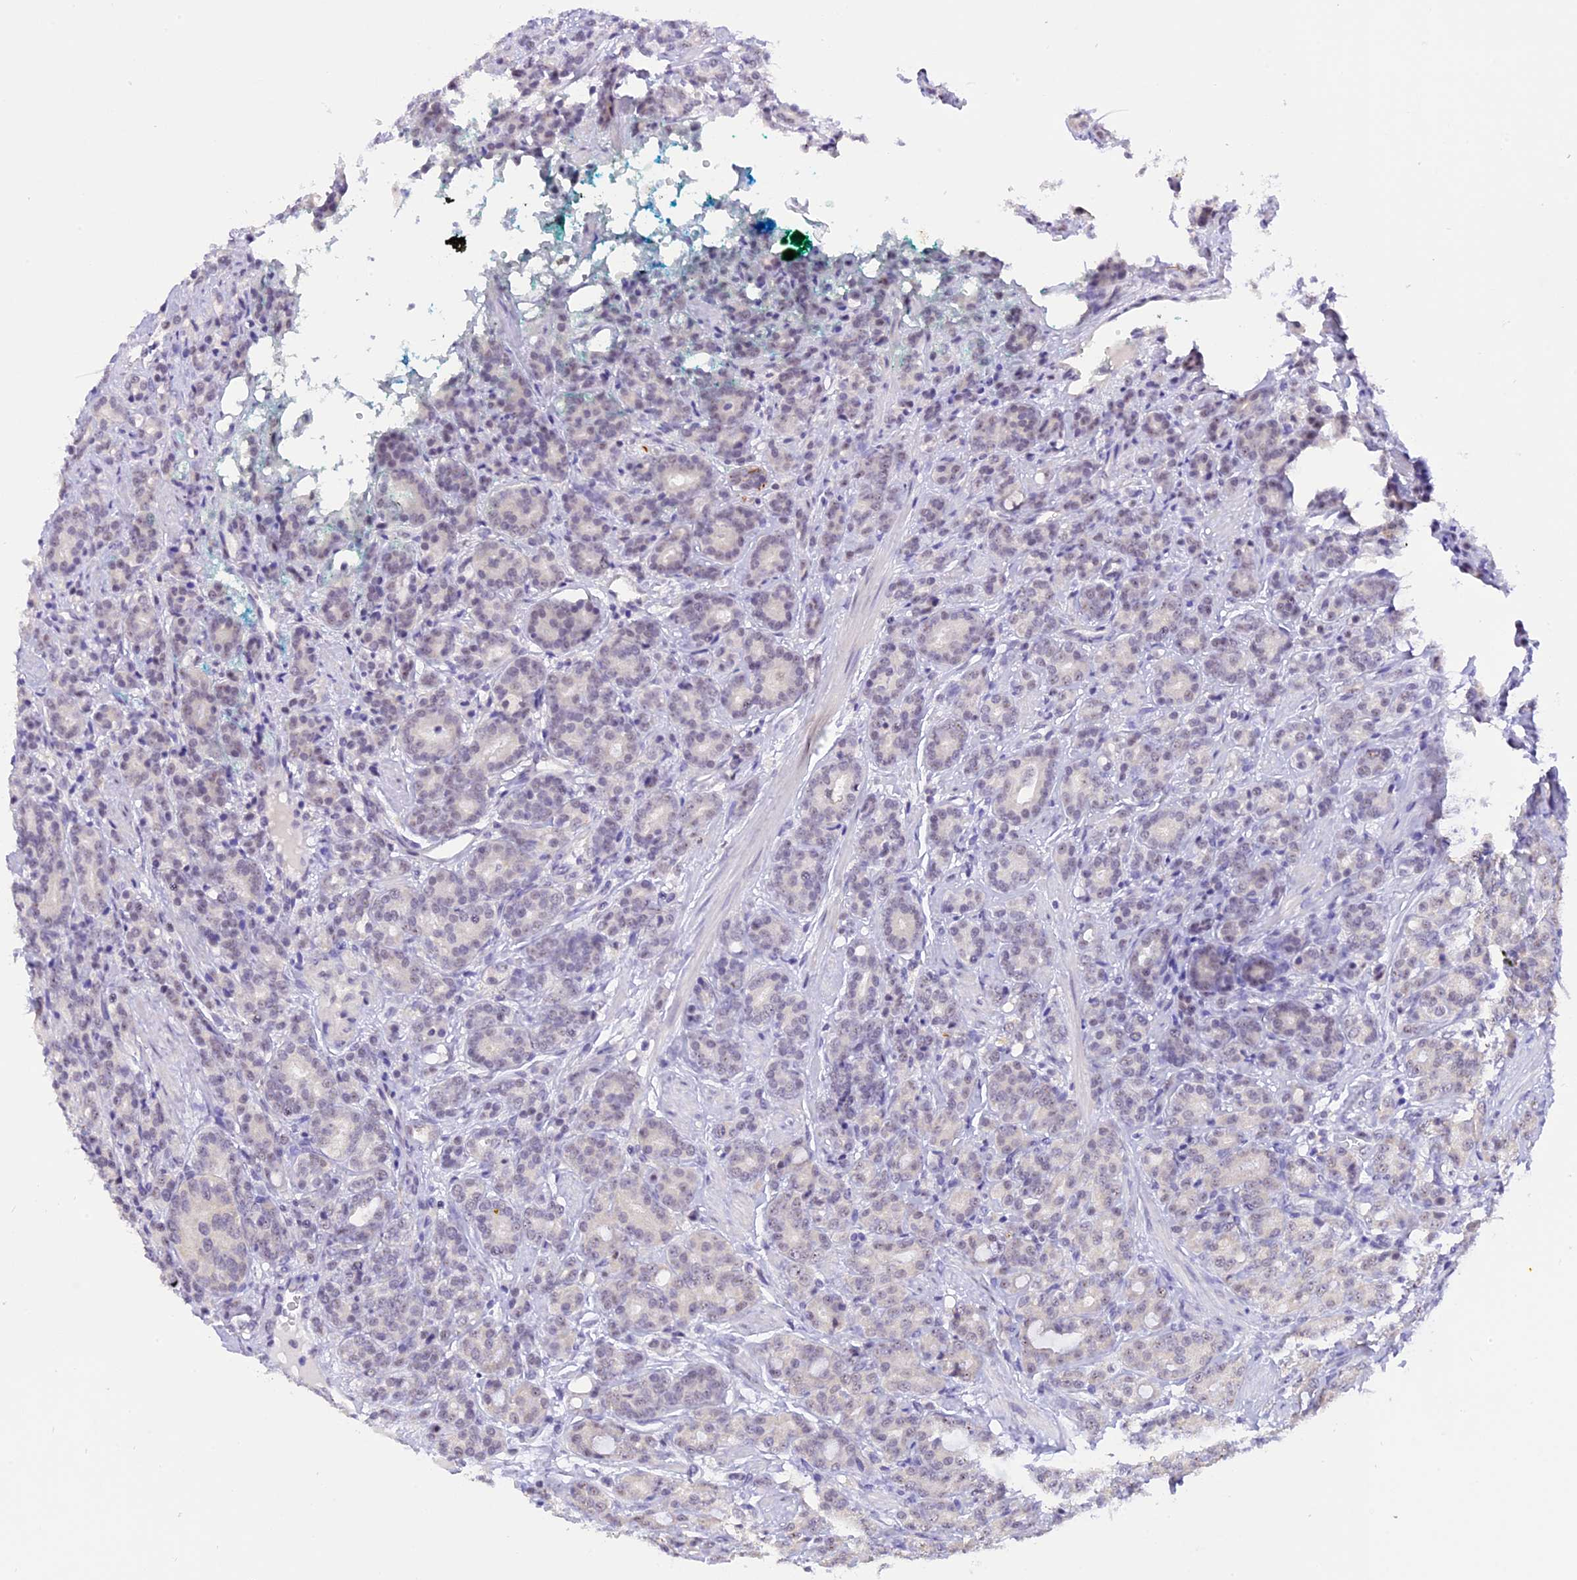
{"staining": {"intensity": "negative", "quantity": "none", "location": "none"}, "tissue": "prostate cancer", "cell_type": "Tumor cells", "image_type": "cancer", "snomed": [{"axis": "morphology", "description": "Adenocarcinoma, High grade"}, {"axis": "topography", "description": "Prostate"}], "caption": "Tumor cells are negative for protein expression in human adenocarcinoma (high-grade) (prostate).", "gene": "AHSP", "patient": {"sex": "male", "age": 62}}